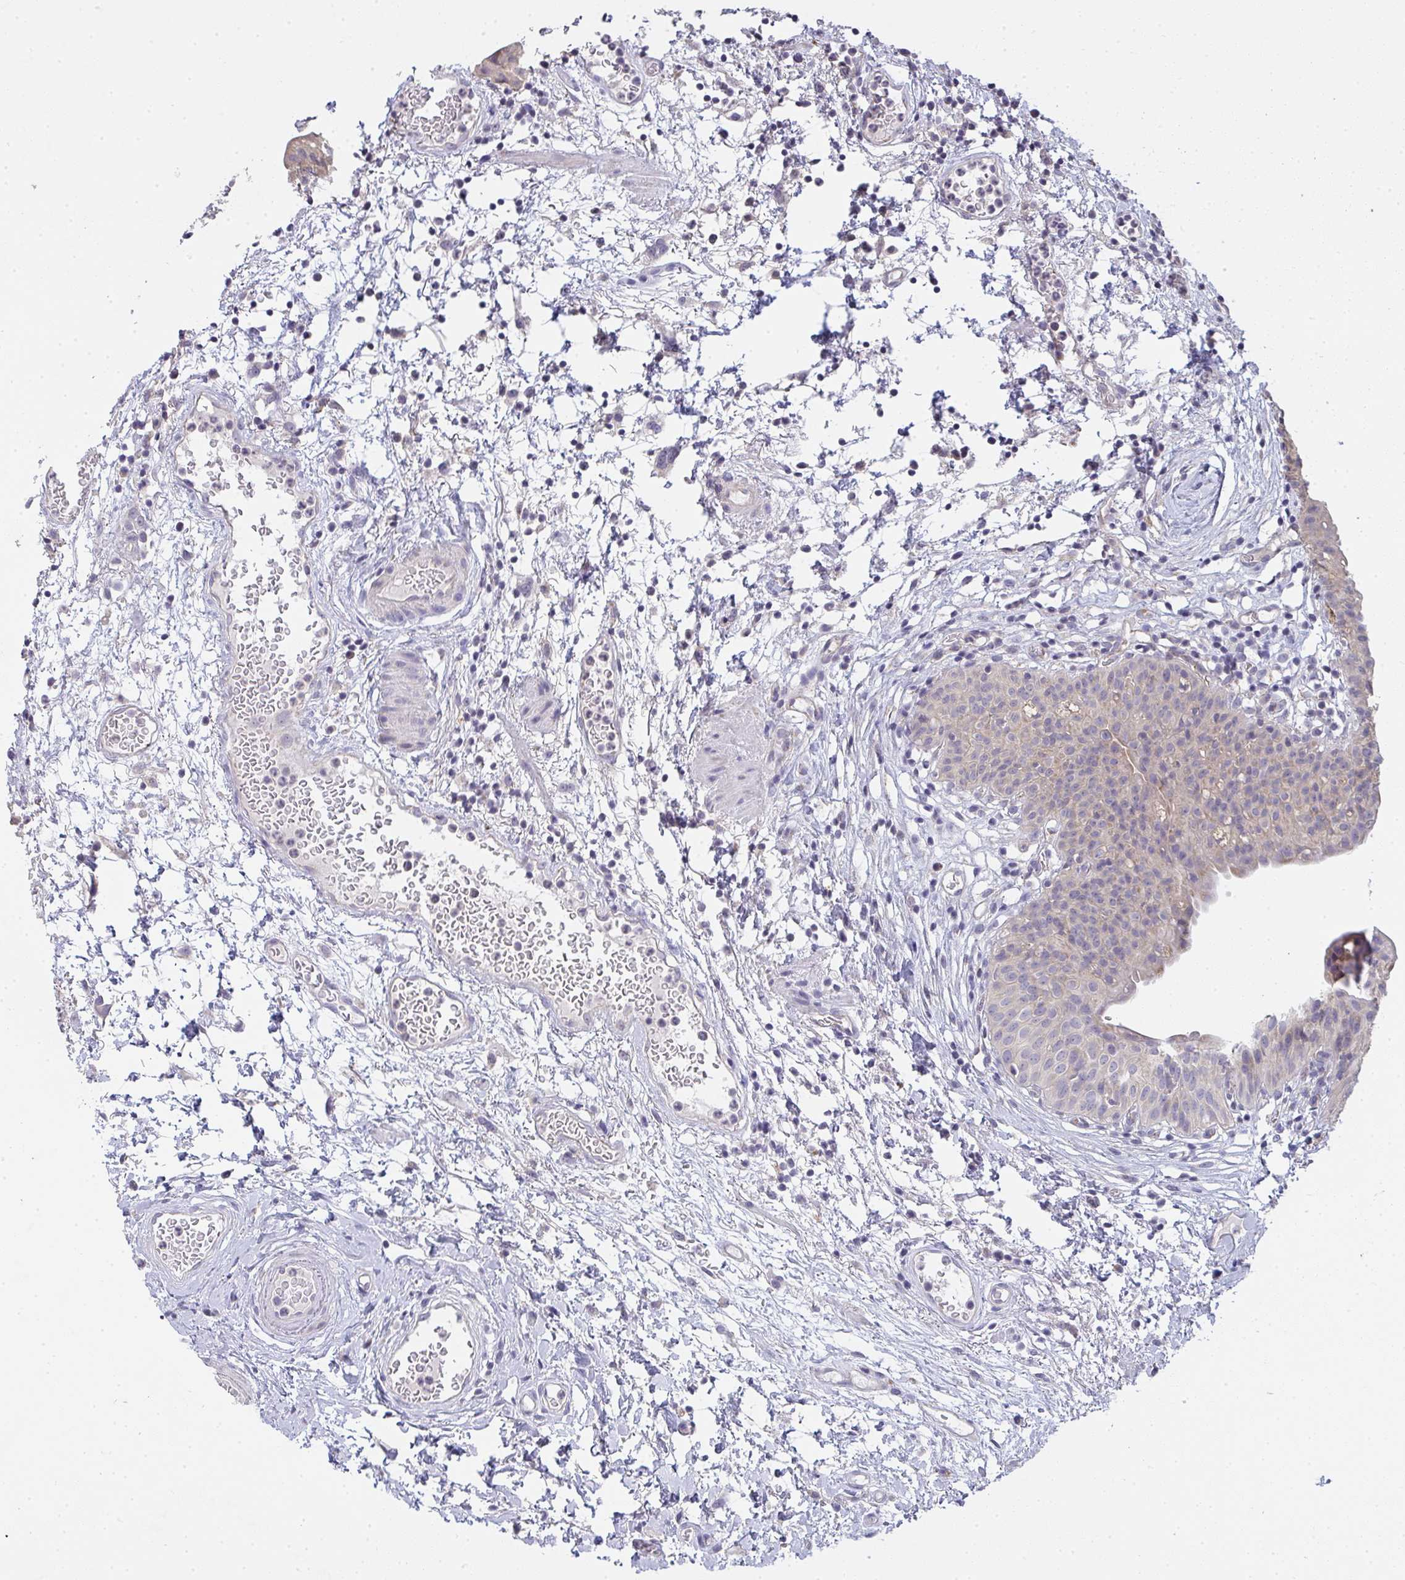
{"staining": {"intensity": "weak", "quantity": "25%-75%", "location": "cytoplasmic/membranous"}, "tissue": "urinary bladder", "cell_type": "Urothelial cells", "image_type": "normal", "snomed": [{"axis": "morphology", "description": "Normal tissue, NOS"}, {"axis": "morphology", "description": "Inflammation, NOS"}, {"axis": "topography", "description": "Urinary bladder"}], "caption": "The micrograph exhibits a brown stain indicating the presence of a protein in the cytoplasmic/membranous of urothelial cells in urinary bladder. (Brightfield microscopy of DAB IHC at high magnification).", "gene": "TMEM219", "patient": {"sex": "male", "age": 57}}